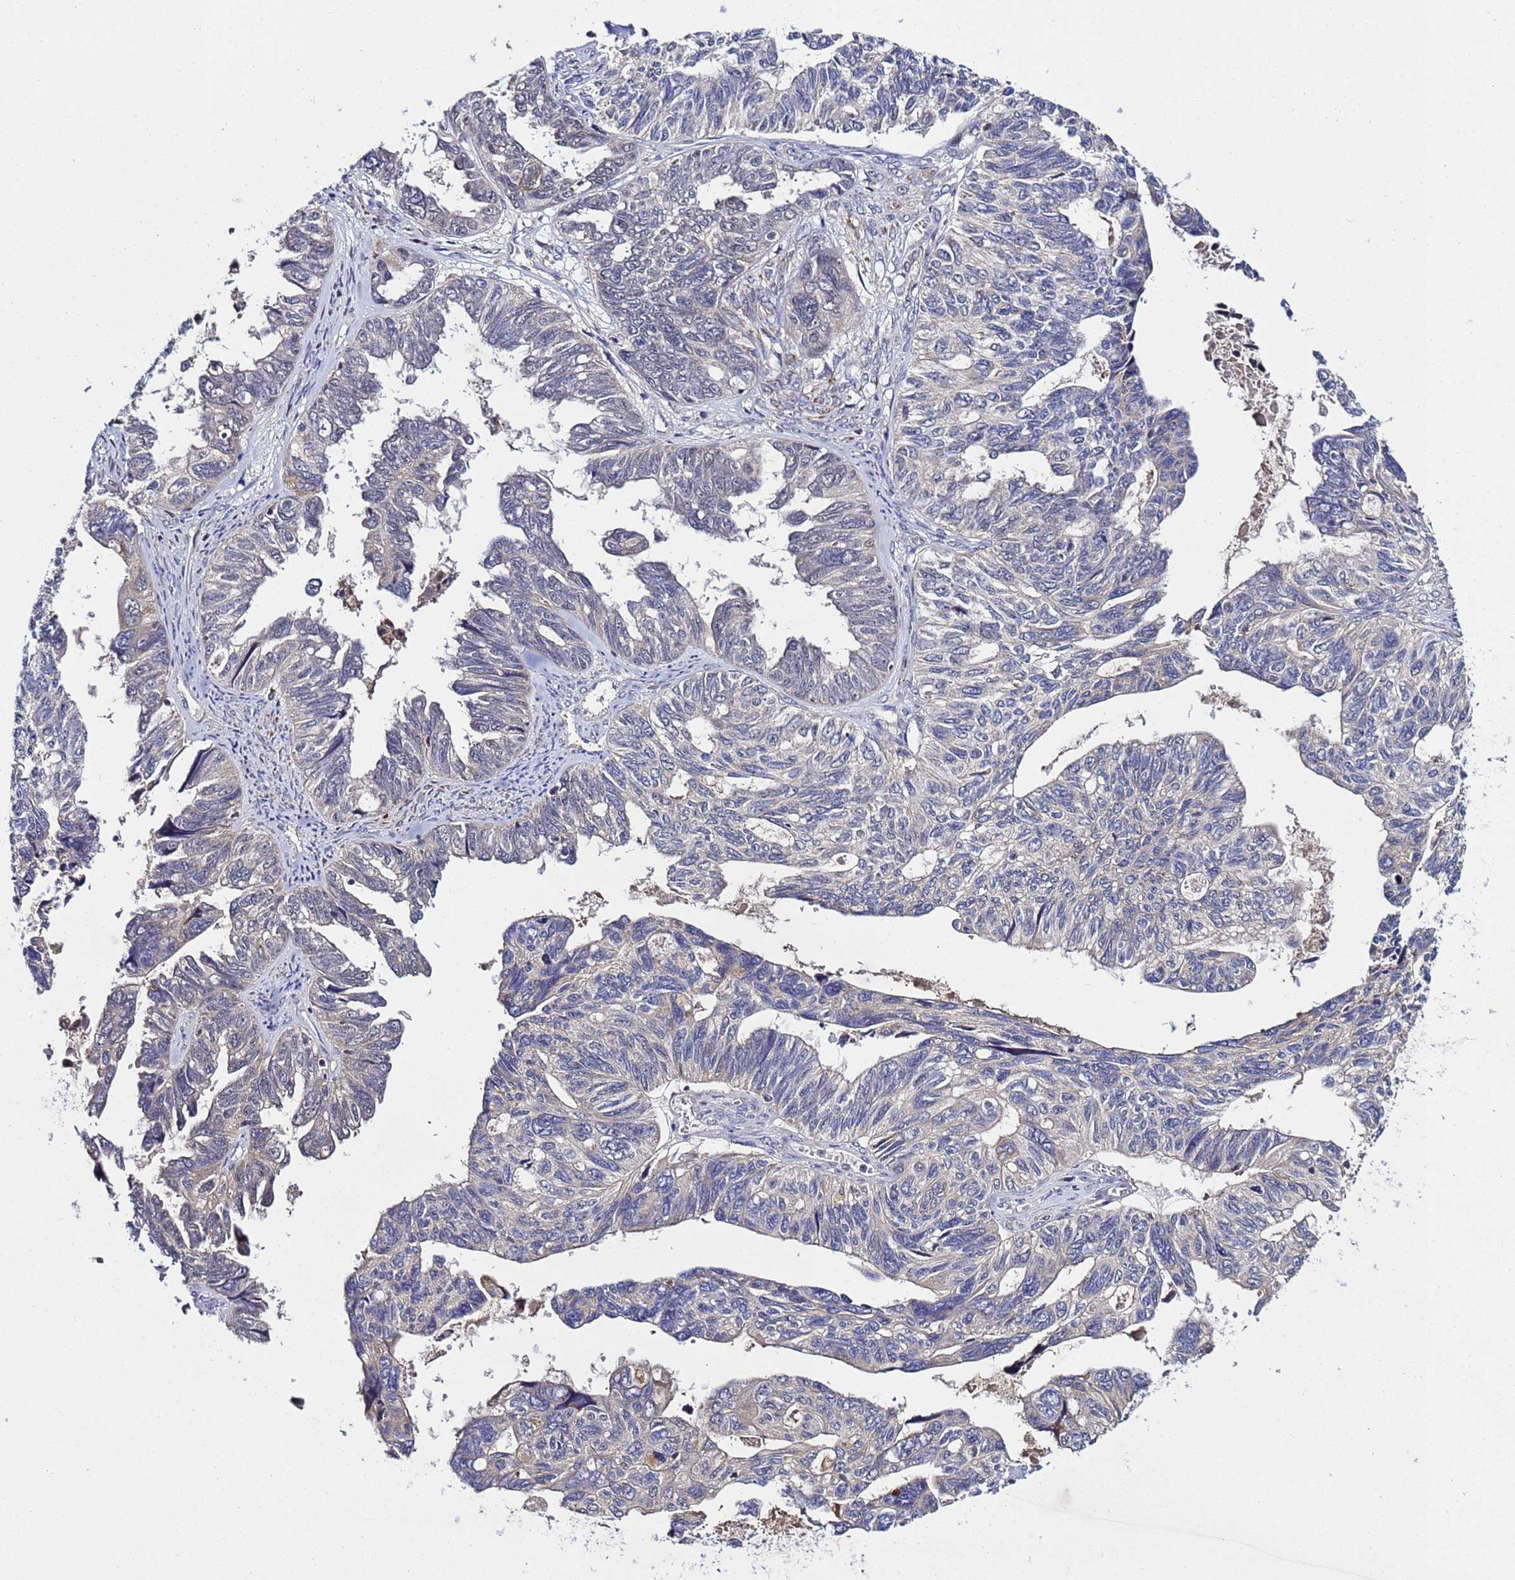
{"staining": {"intensity": "negative", "quantity": "none", "location": "none"}, "tissue": "ovarian cancer", "cell_type": "Tumor cells", "image_type": "cancer", "snomed": [{"axis": "morphology", "description": "Cystadenocarcinoma, serous, NOS"}, {"axis": "topography", "description": "Ovary"}], "caption": "High power microscopy histopathology image of an immunohistochemistry (IHC) photomicrograph of ovarian cancer (serous cystadenocarcinoma), revealing no significant expression in tumor cells.", "gene": "PLXDC2", "patient": {"sex": "female", "age": 79}}